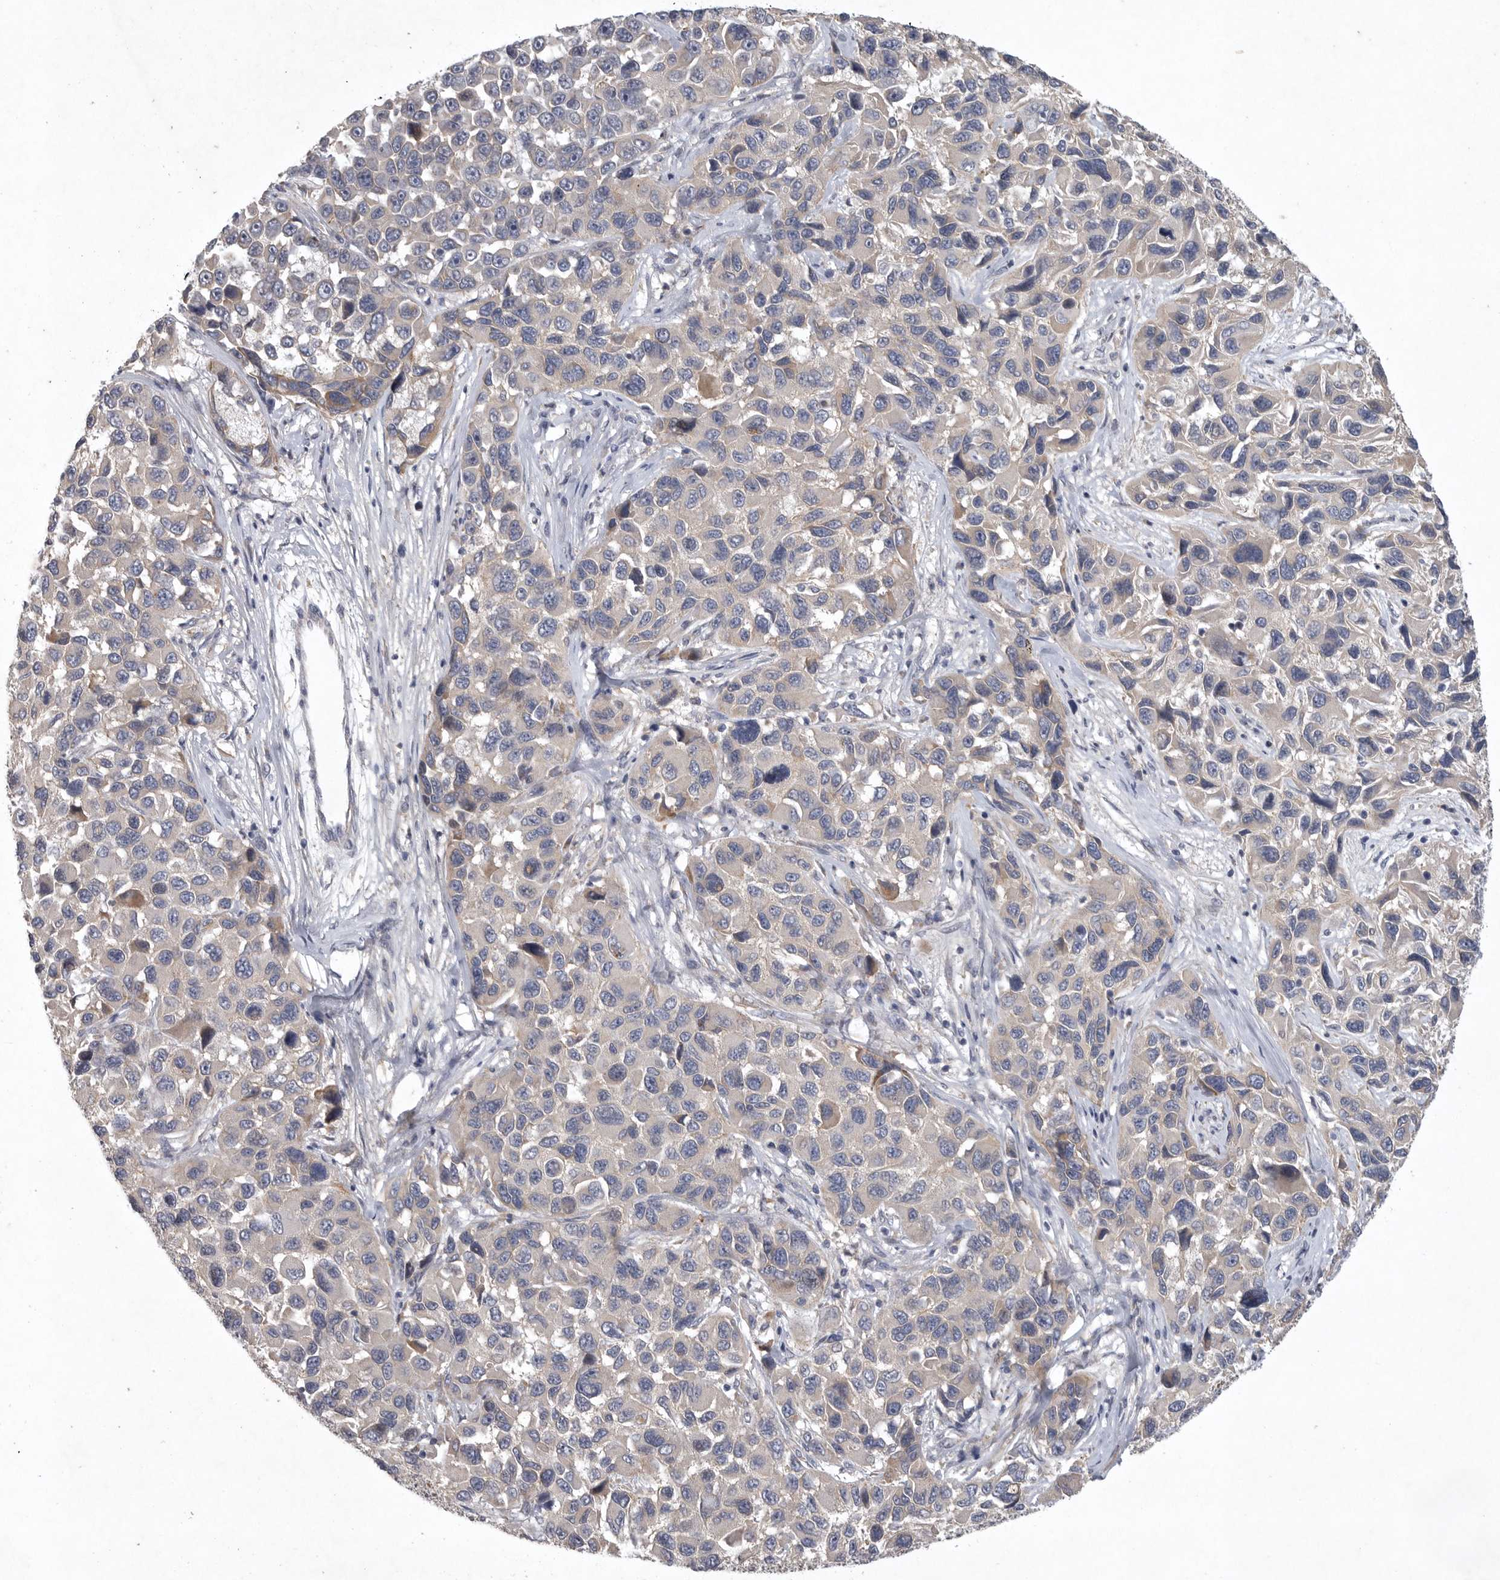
{"staining": {"intensity": "weak", "quantity": "25%-75%", "location": "cytoplasmic/membranous"}, "tissue": "melanoma", "cell_type": "Tumor cells", "image_type": "cancer", "snomed": [{"axis": "morphology", "description": "Malignant melanoma, NOS"}, {"axis": "topography", "description": "Skin"}], "caption": "The micrograph displays a brown stain indicating the presence of a protein in the cytoplasmic/membranous of tumor cells in melanoma. Nuclei are stained in blue.", "gene": "LAMTOR3", "patient": {"sex": "male", "age": 53}}